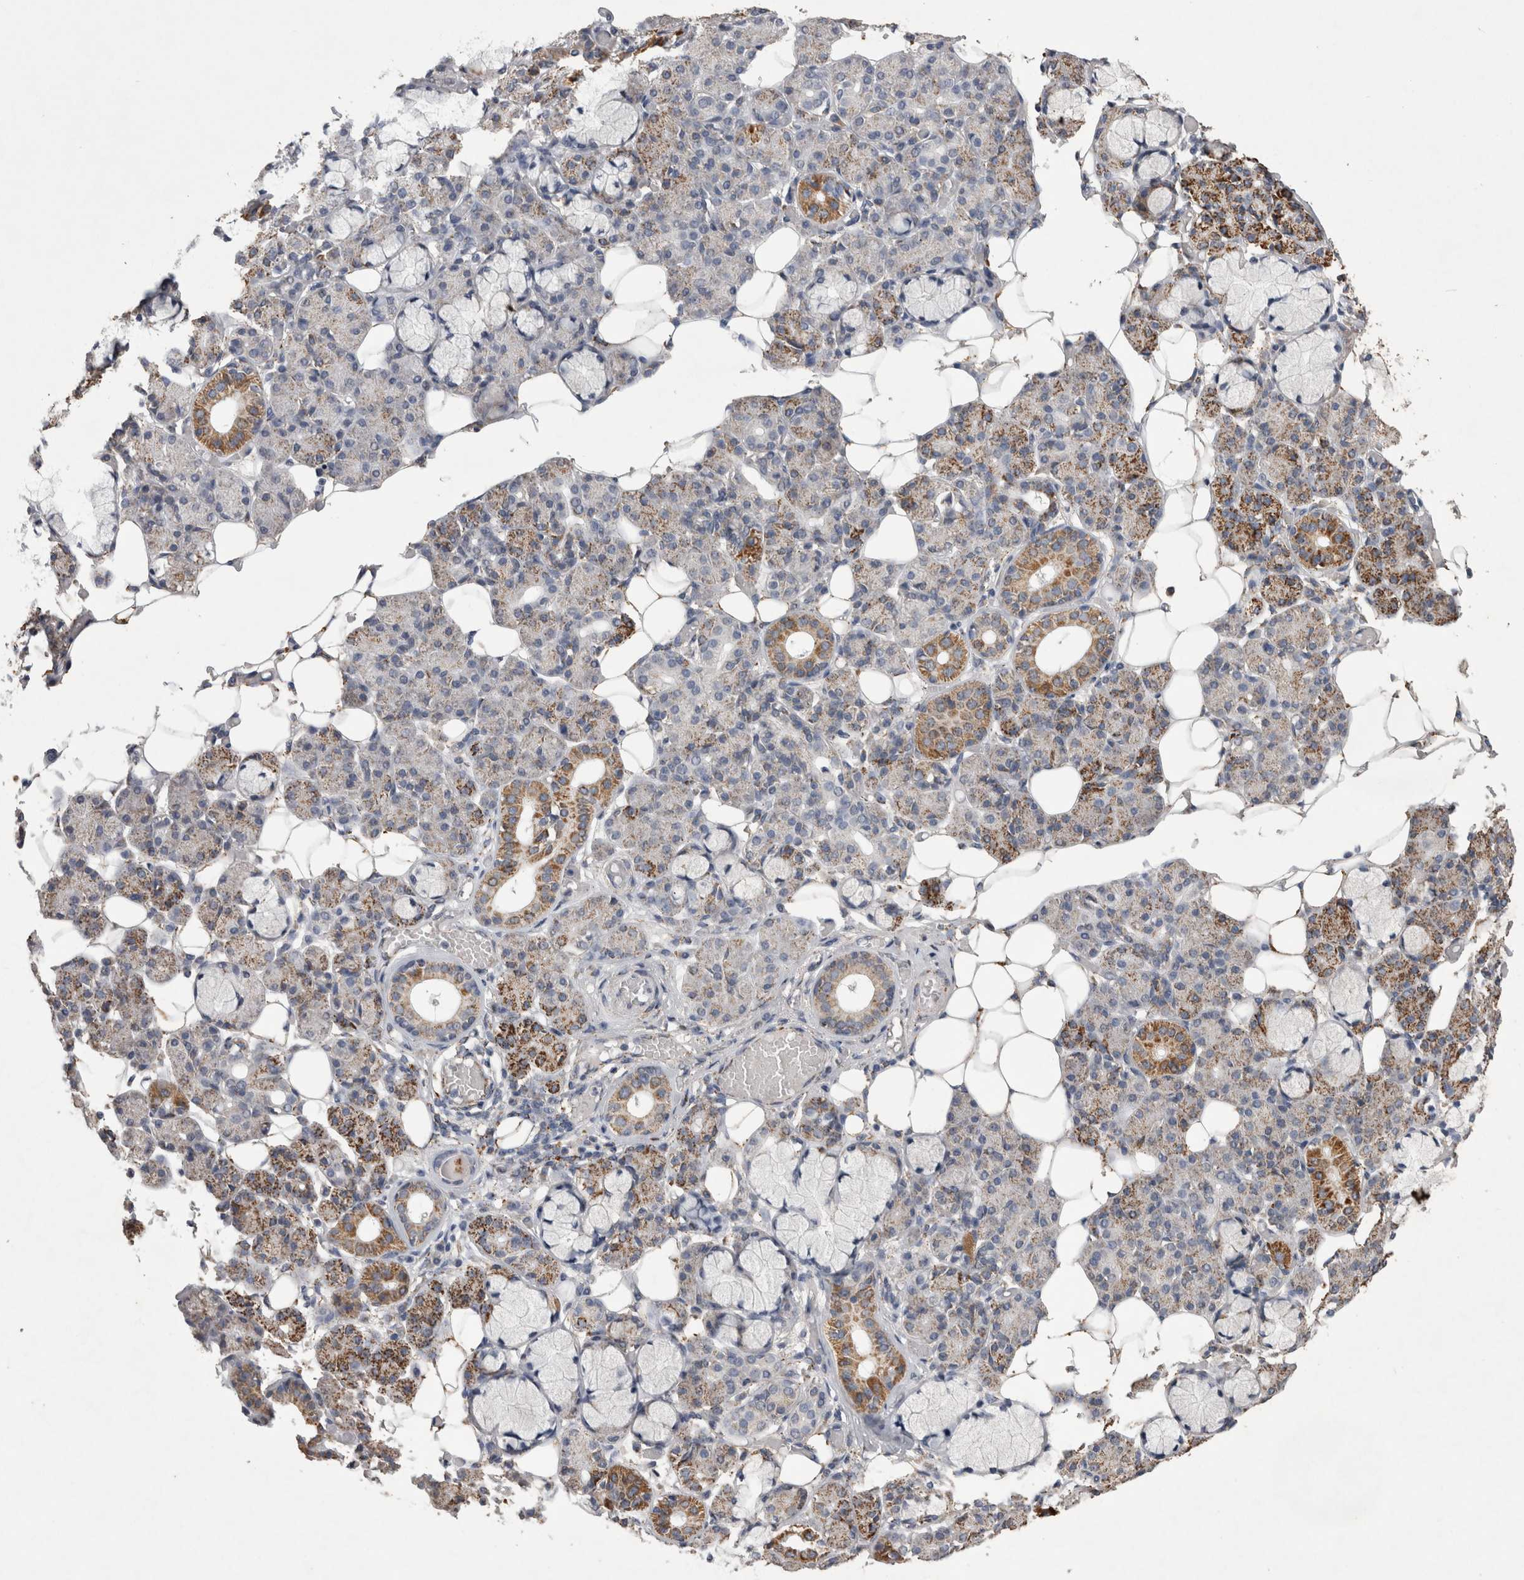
{"staining": {"intensity": "moderate", "quantity": "25%-75%", "location": "cytoplasmic/membranous"}, "tissue": "salivary gland", "cell_type": "Glandular cells", "image_type": "normal", "snomed": [{"axis": "morphology", "description": "Normal tissue, NOS"}, {"axis": "topography", "description": "Salivary gland"}], "caption": "Immunohistochemical staining of unremarkable salivary gland exhibits moderate cytoplasmic/membranous protein expression in approximately 25%-75% of glandular cells. The protein of interest is shown in brown color, while the nuclei are stained blue.", "gene": "DKK3", "patient": {"sex": "male", "age": 63}}